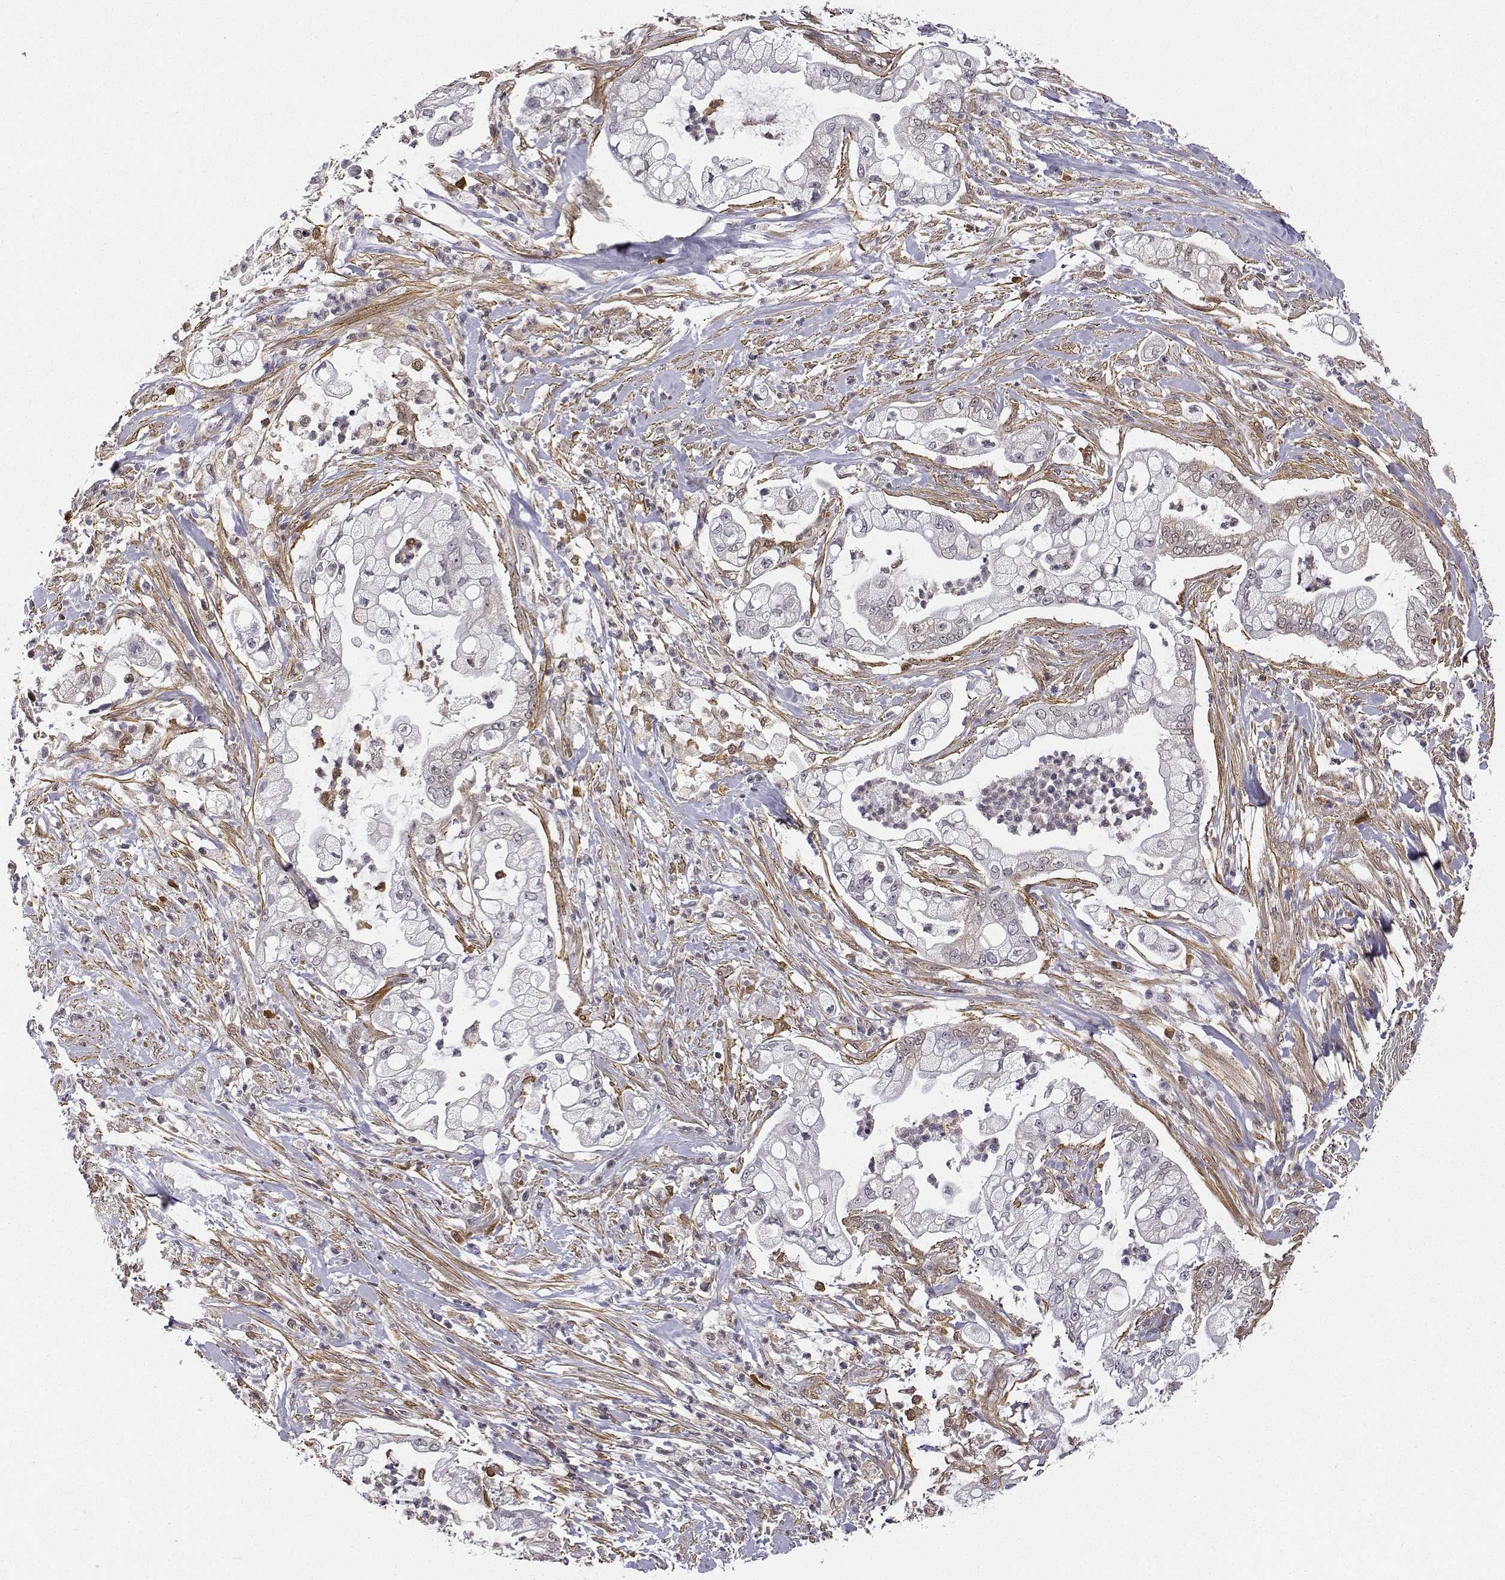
{"staining": {"intensity": "weak", "quantity": "<25%", "location": "cytoplasmic/membranous"}, "tissue": "pancreatic cancer", "cell_type": "Tumor cells", "image_type": "cancer", "snomed": [{"axis": "morphology", "description": "Adenocarcinoma, NOS"}, {"axis": "topography", "description": "Pancreas"}], "caption": "Tumor cells are negative for protein expression in human pancreatic cancer. (DAB immunohistochemistry, high magnification).", "gene": "PHGDH", "patient": {"sex": "female", "age": 69}}